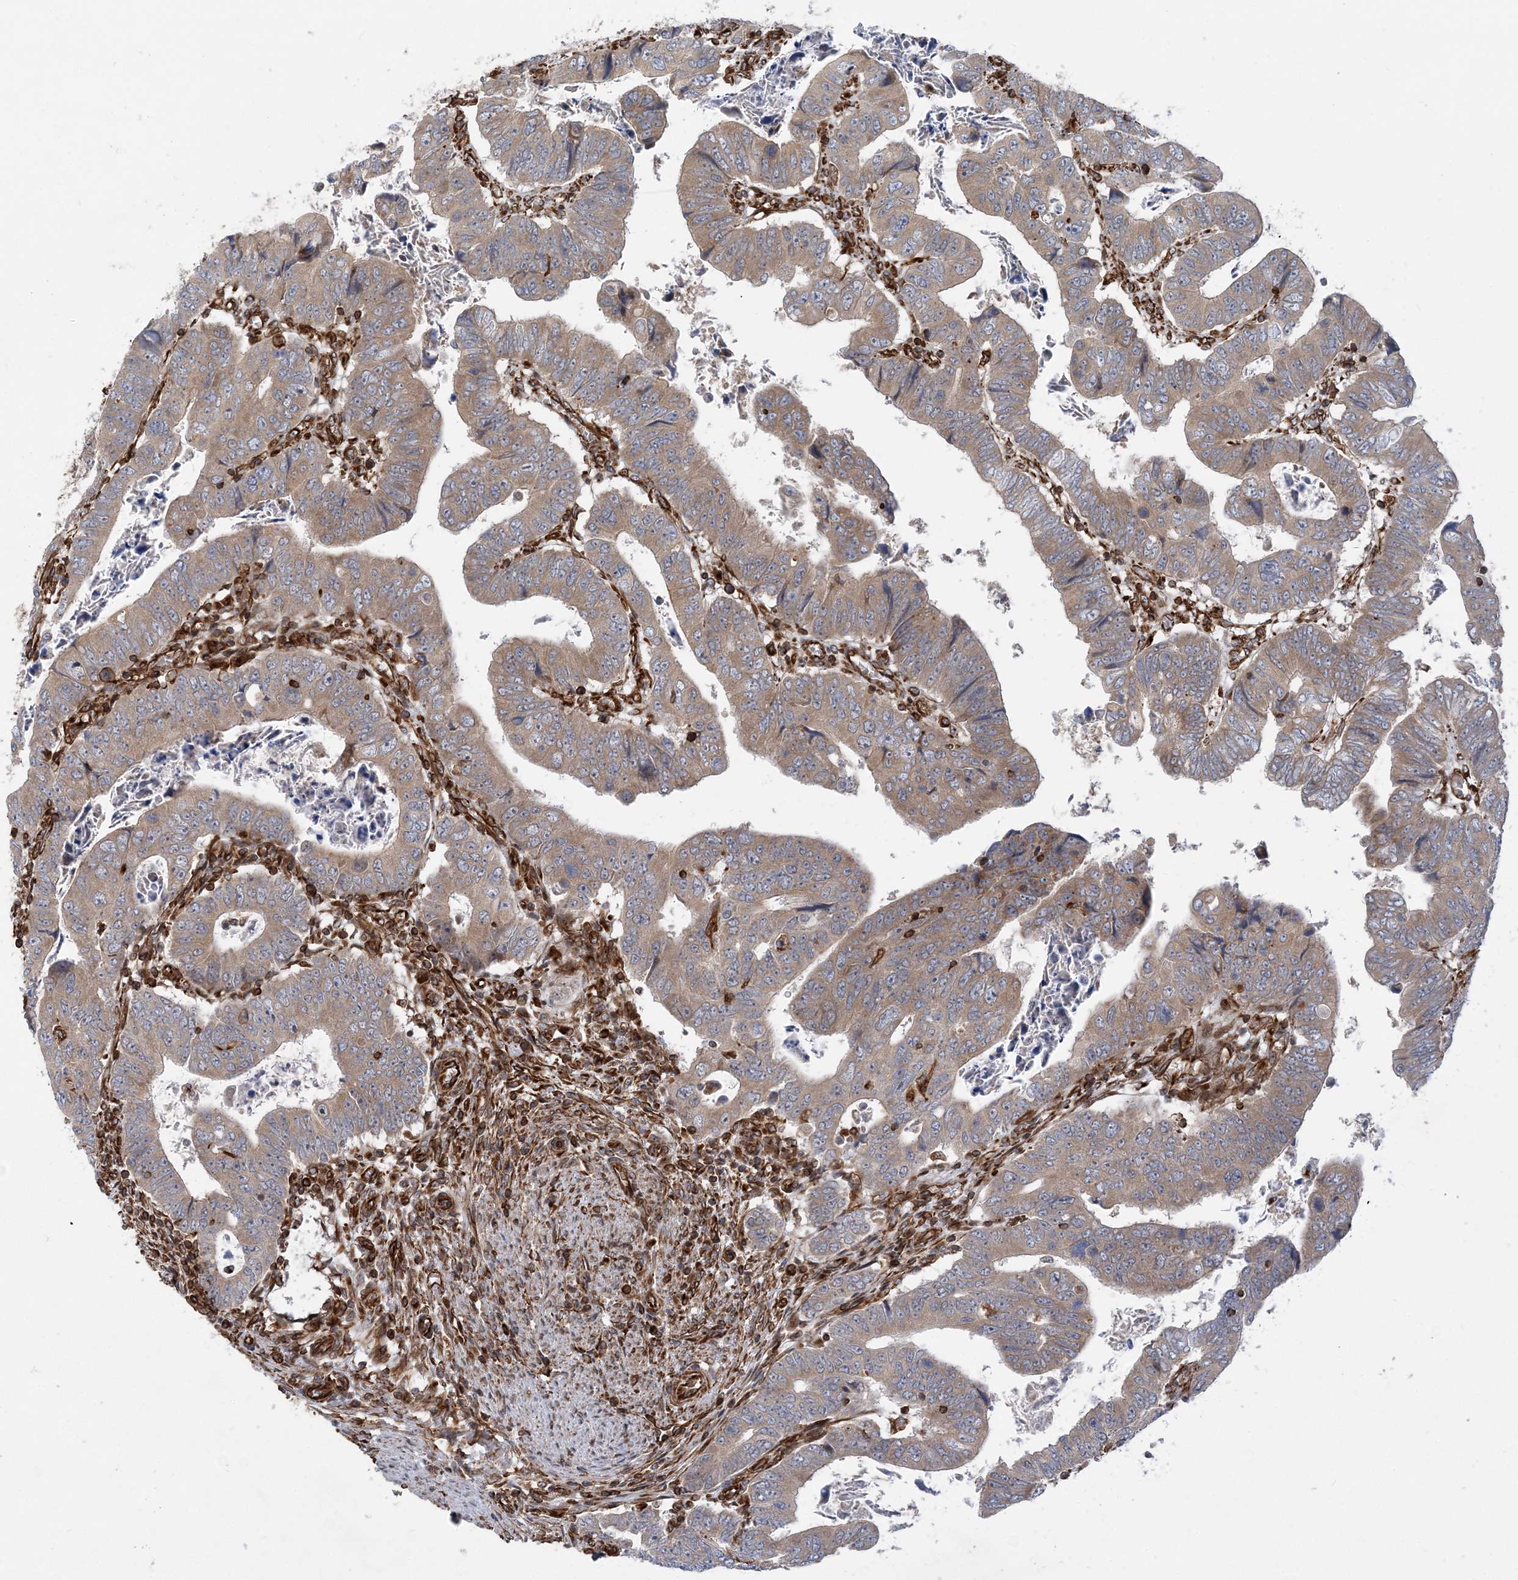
{"staining": {"intensity": "moderate", "quantity": ">75%", "location": "cytoplasmic/membranous"}, "tissue": "colorectal cancer", "cell_type": "Tumor cells", "image_type": "cancer", "snomed": [{"axis": "morphology", "description": "Normal tissue, NOS"}, {"axis": "morphology", "description": "Adenocarcinoma, NOS"}, {"axis": "topography", "description": "Rectum"}], "caption": "Immunohistochemistry (IHC) (DAB (3,3'-diaminobenzidine)) staining of human colorectal adenocarcinoma shows moderate cytoplasmic/membranous protein positivity in approximately >75% of tumor cells. The protein of interest is shown in brown color, while the nuclei are stained blue.", "gene": "FAM114A2", "patient": {"sex": "female", "age": 65}}